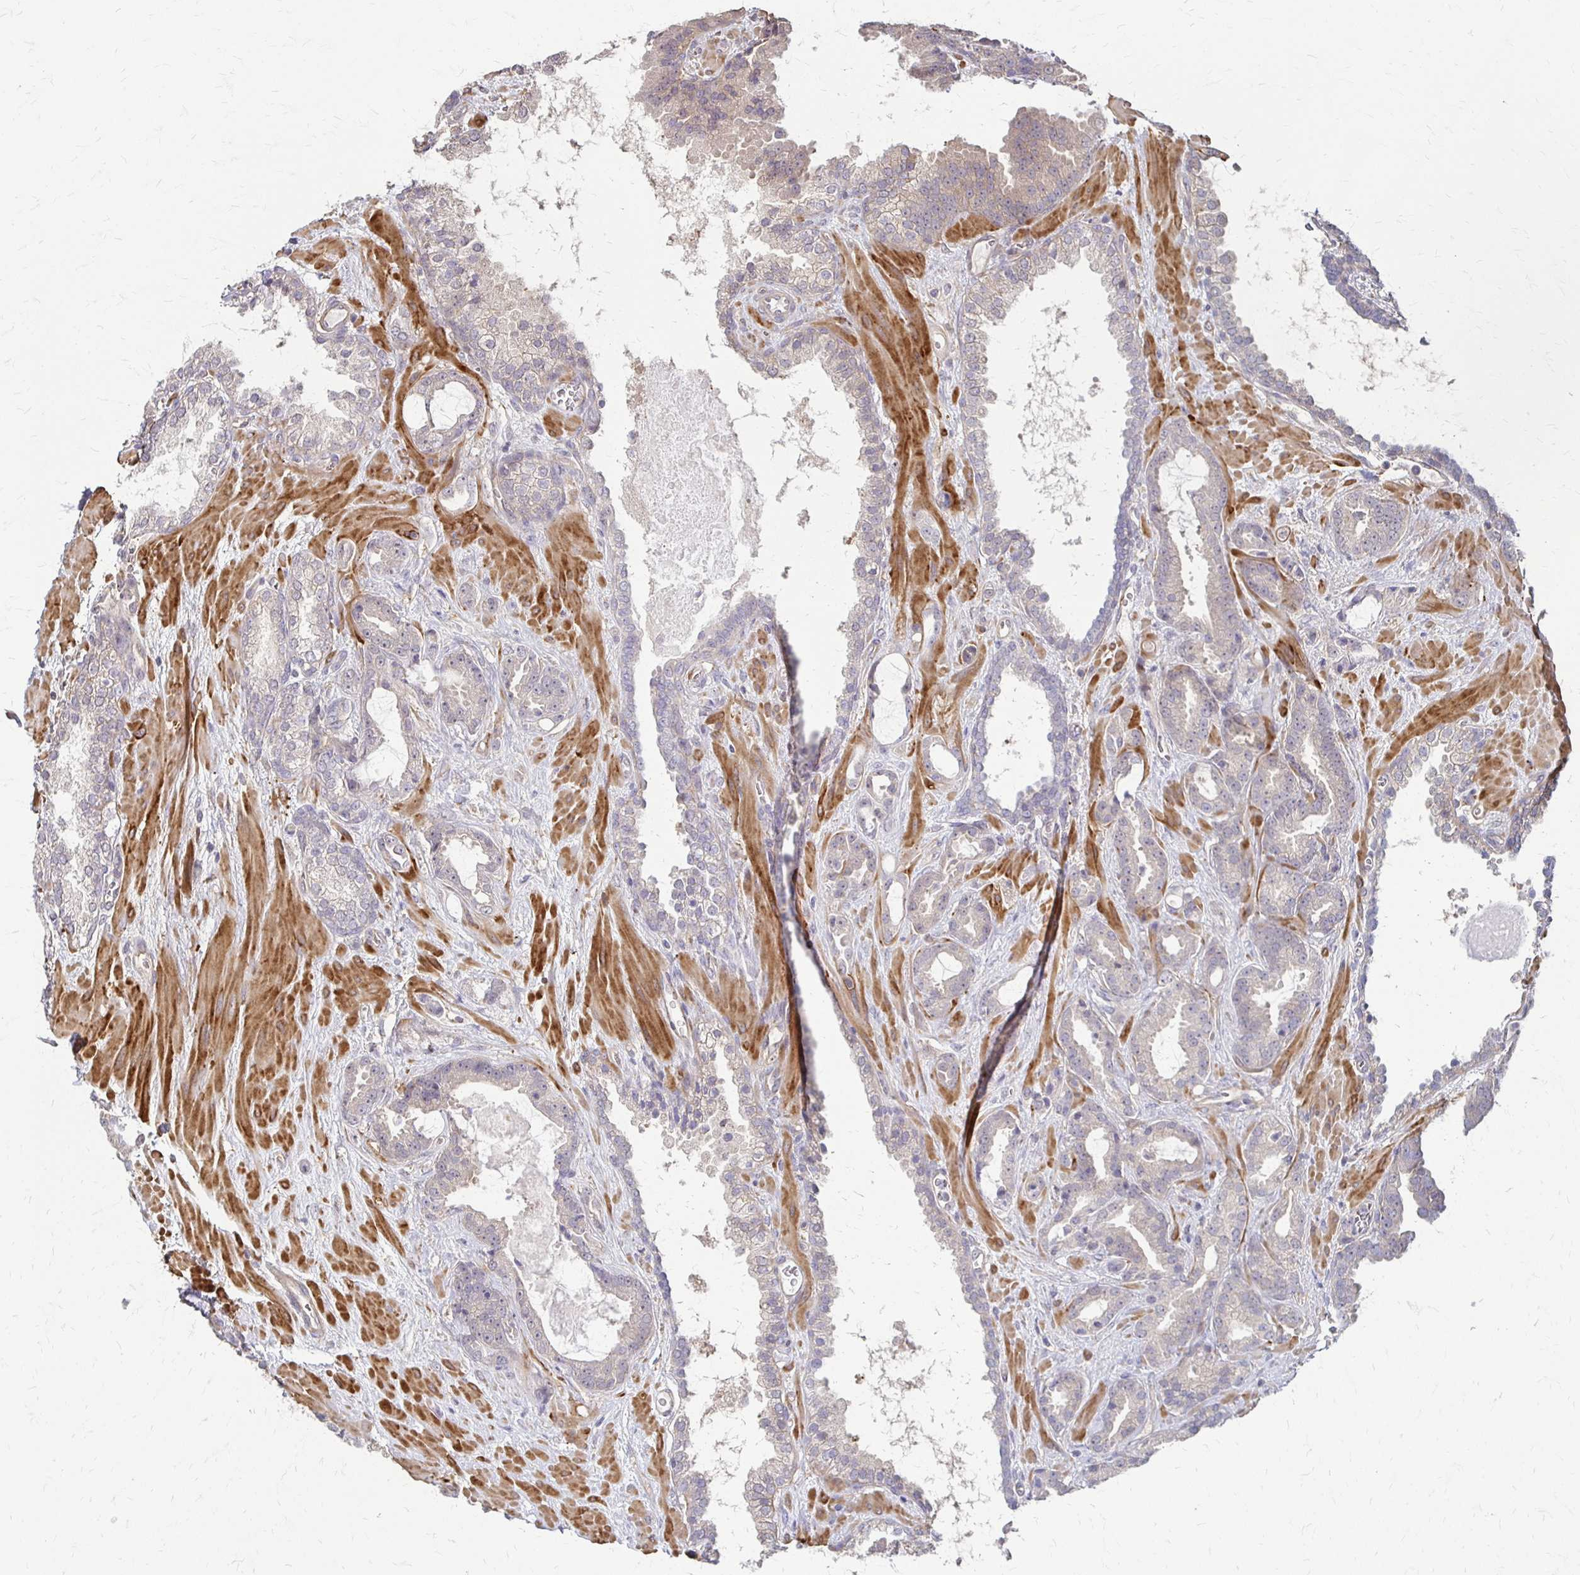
{"staining": {"intensity": "negative", "quantity": "none", "location": "none"}, "tissue": "prostate cancer", "cell_type": "Tumor cells", "image_type": "cancer", "snomed": [{"axis": "morphology", "description": "Adenocarcinoma, Low grade"}, {"axis": "topography", "description": "Prostate"}], "caption": "Tumor cells show no significant protein staining in prostate cancer.", "gene": "CFL2", "patient": {"sex": "male", "age": 62}}